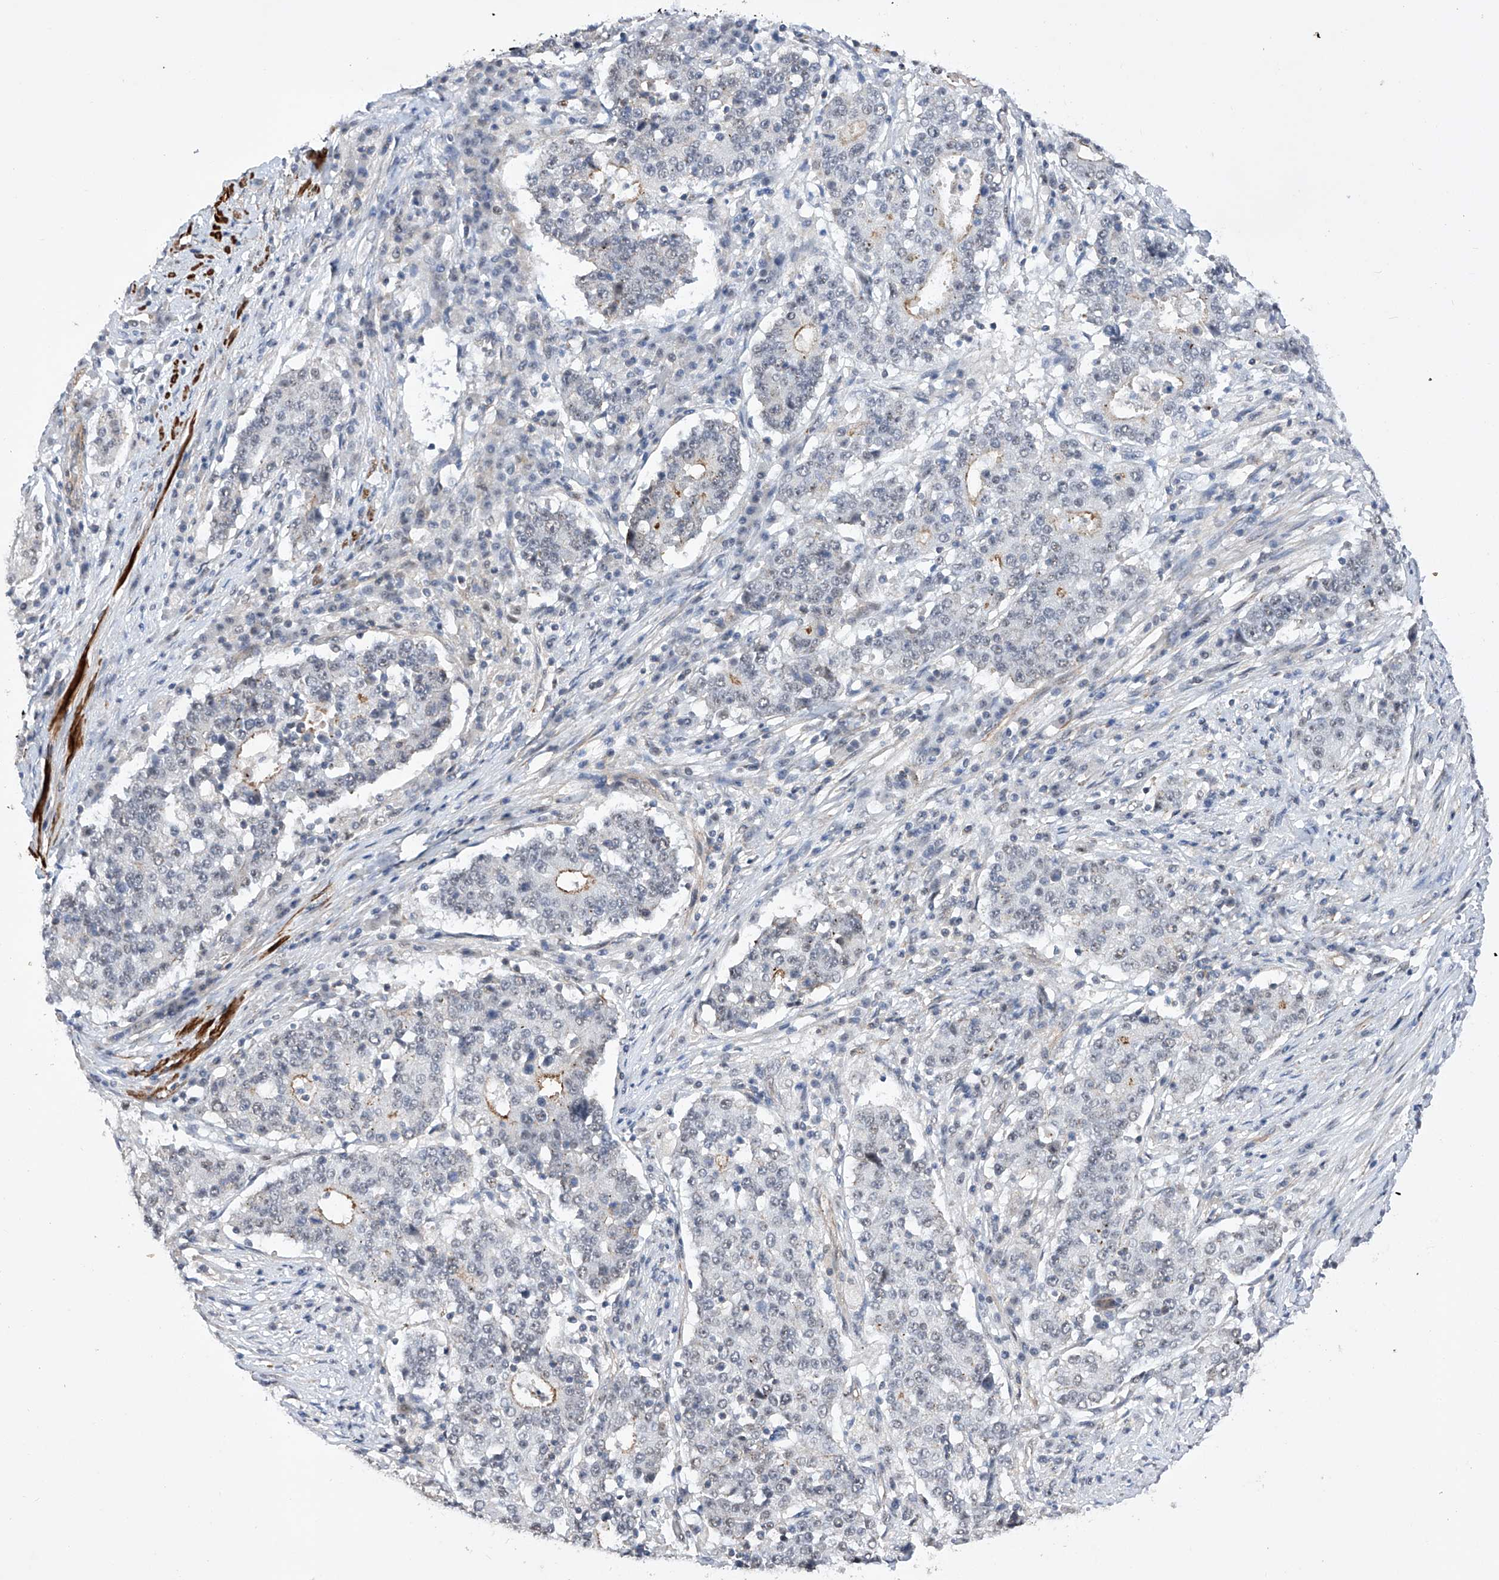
{"staining": {"intensity": "weak", "quantity": "<25%", "location": "cytoplasmic/membranous"}, "tissue": "stomach cancer", "cell_type": "Tumor cells", "image_type": "cancer", "snomed": [{"axis": "morphology", "description": "Adenocarcinoma, NOS"}, {"axis": "topography", "description": "Stomach"}], "caption": "A histopathology image of stomach adenocarcinoma stained for a protein shows no brown staining in tumor cells.", "gene": "NFATC4", "patient": {"sex": "male", "age": 59}}